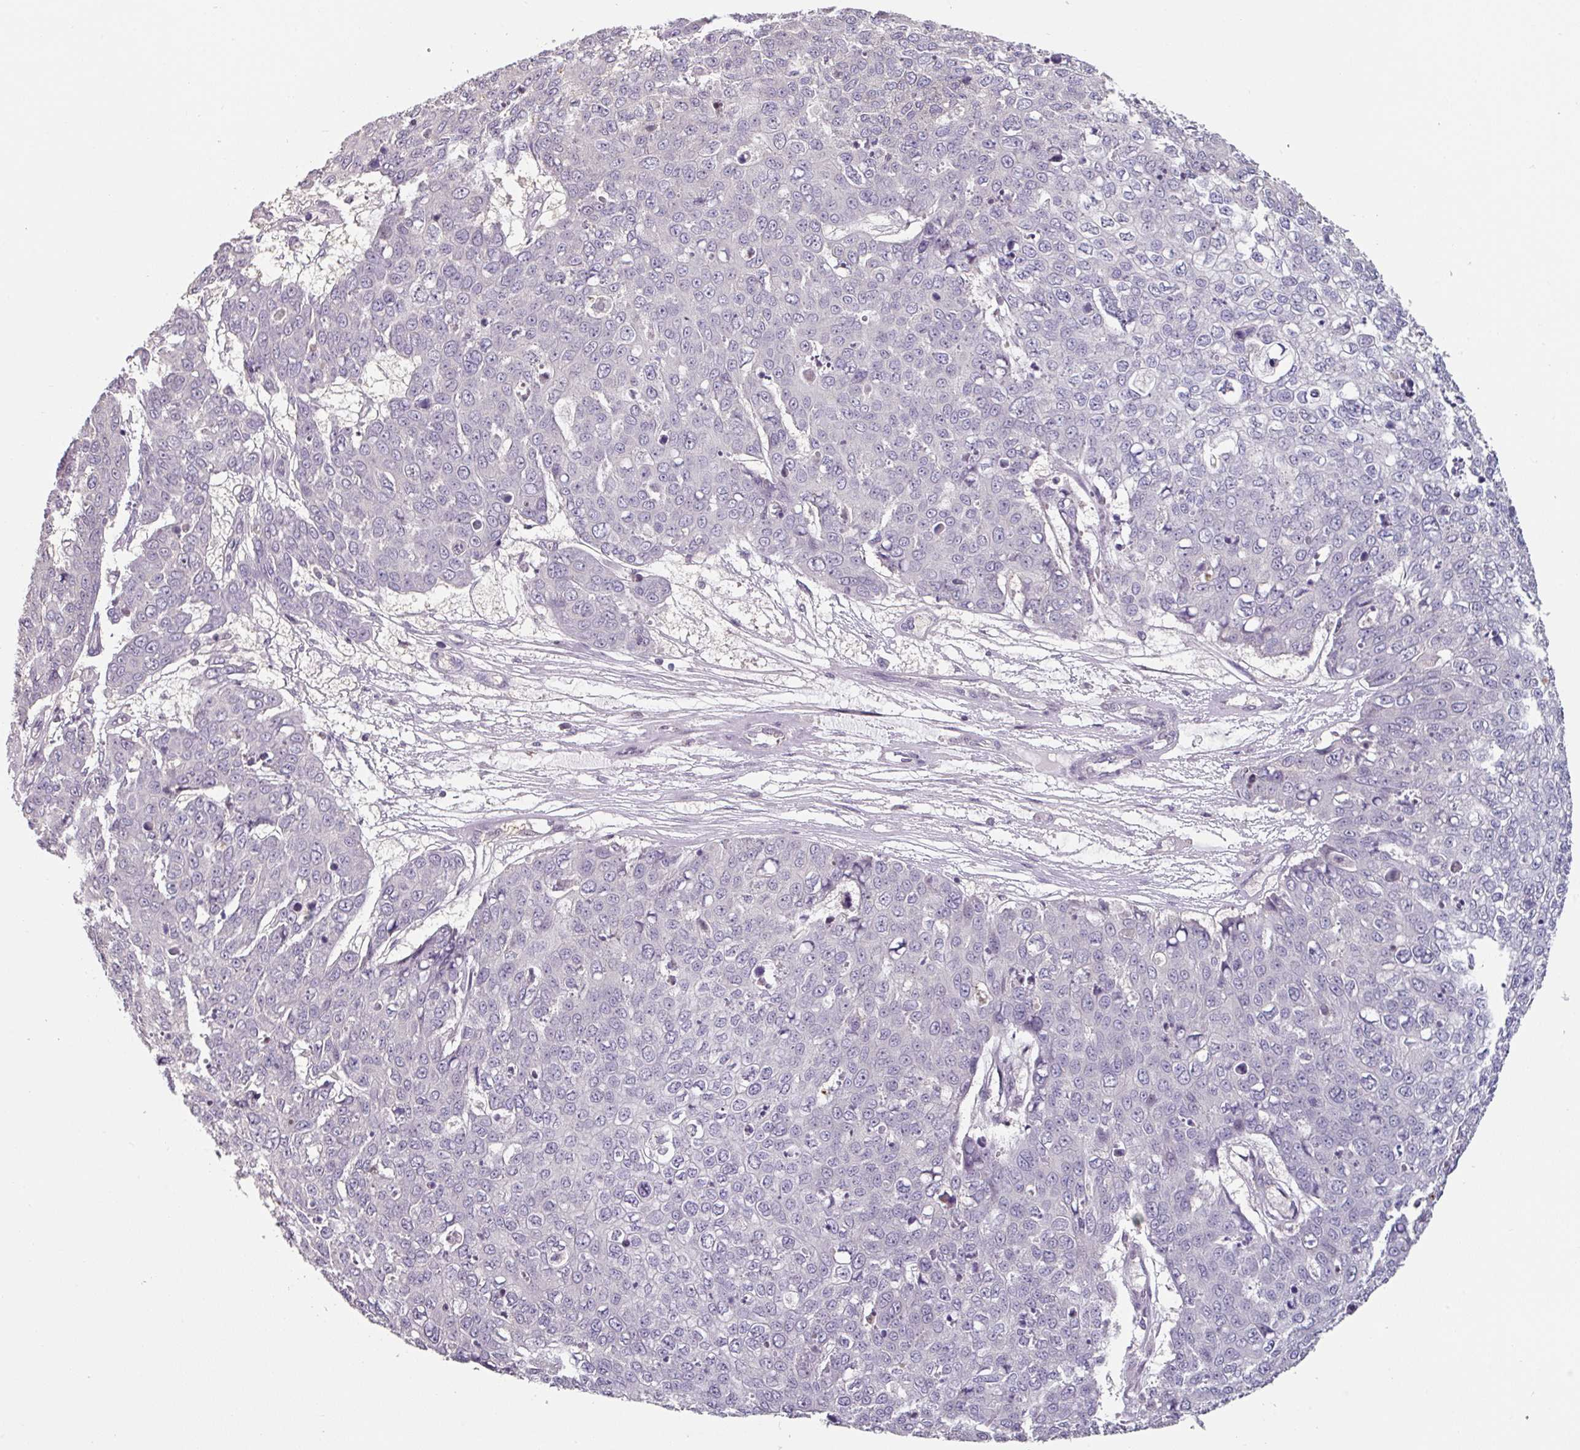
{"staining": {"intensity": "moderate", "quantity": "<25%", "location": "nuclear"}, "tissue": "skin cancer", "cell_type": "Tumor cells", "image_type": "cancer", "snomed": [{"axis": "morphology", "description": "Normal tissue, NOS"}, {"axis": "morphology", "description": "Squamous cell carcinoma, NOS"}, {"axis": "topography", "description": "Skin"}], "caption": "Protein expression by immunohistochemistry demonstrates moderate nuclear expression in approximately <25% of tumor cells in skin cancer.", "gene": "ZBTB6", "patient": {"sex": "male", "age": 72}}